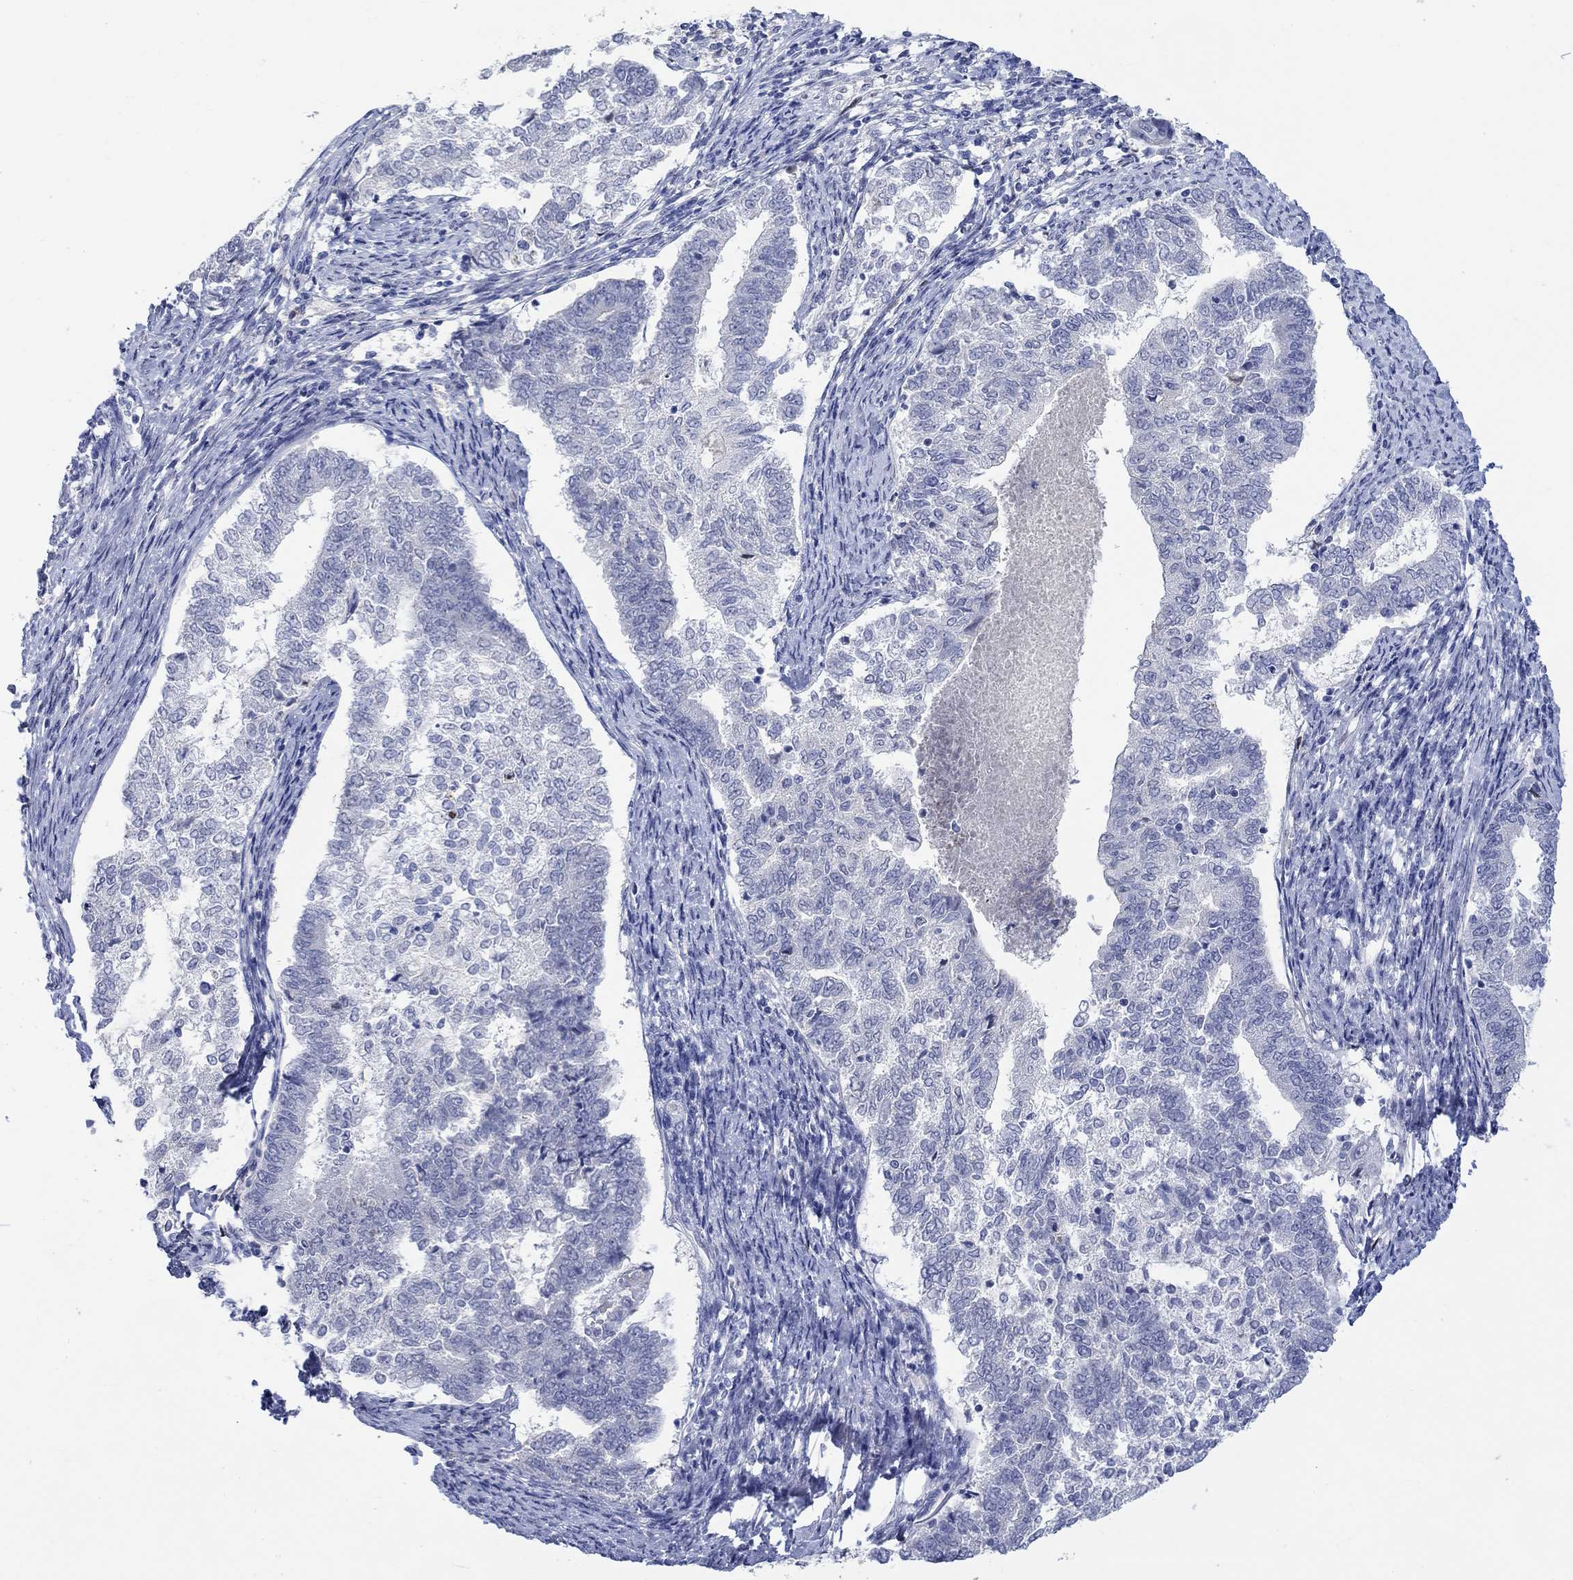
{"staining": {"intensity": "negative", "quantity": "none", "location": "none"}, "tissue": "endometrial cancer", "cell_type": "Tumor cells", "image_type": "cancer", "snomed": [{"axis": "morphology", "description": "Adenocarcinoma, NOS"}, {"axis": "topography", "description": "Endometrium"}], "caption": "Photomicrograph shows no significant protein staining in tumor cells of endometrial adenocarcinoma.", "gene": "DLK1", "patient": {"sex": "female", "age": 65}}